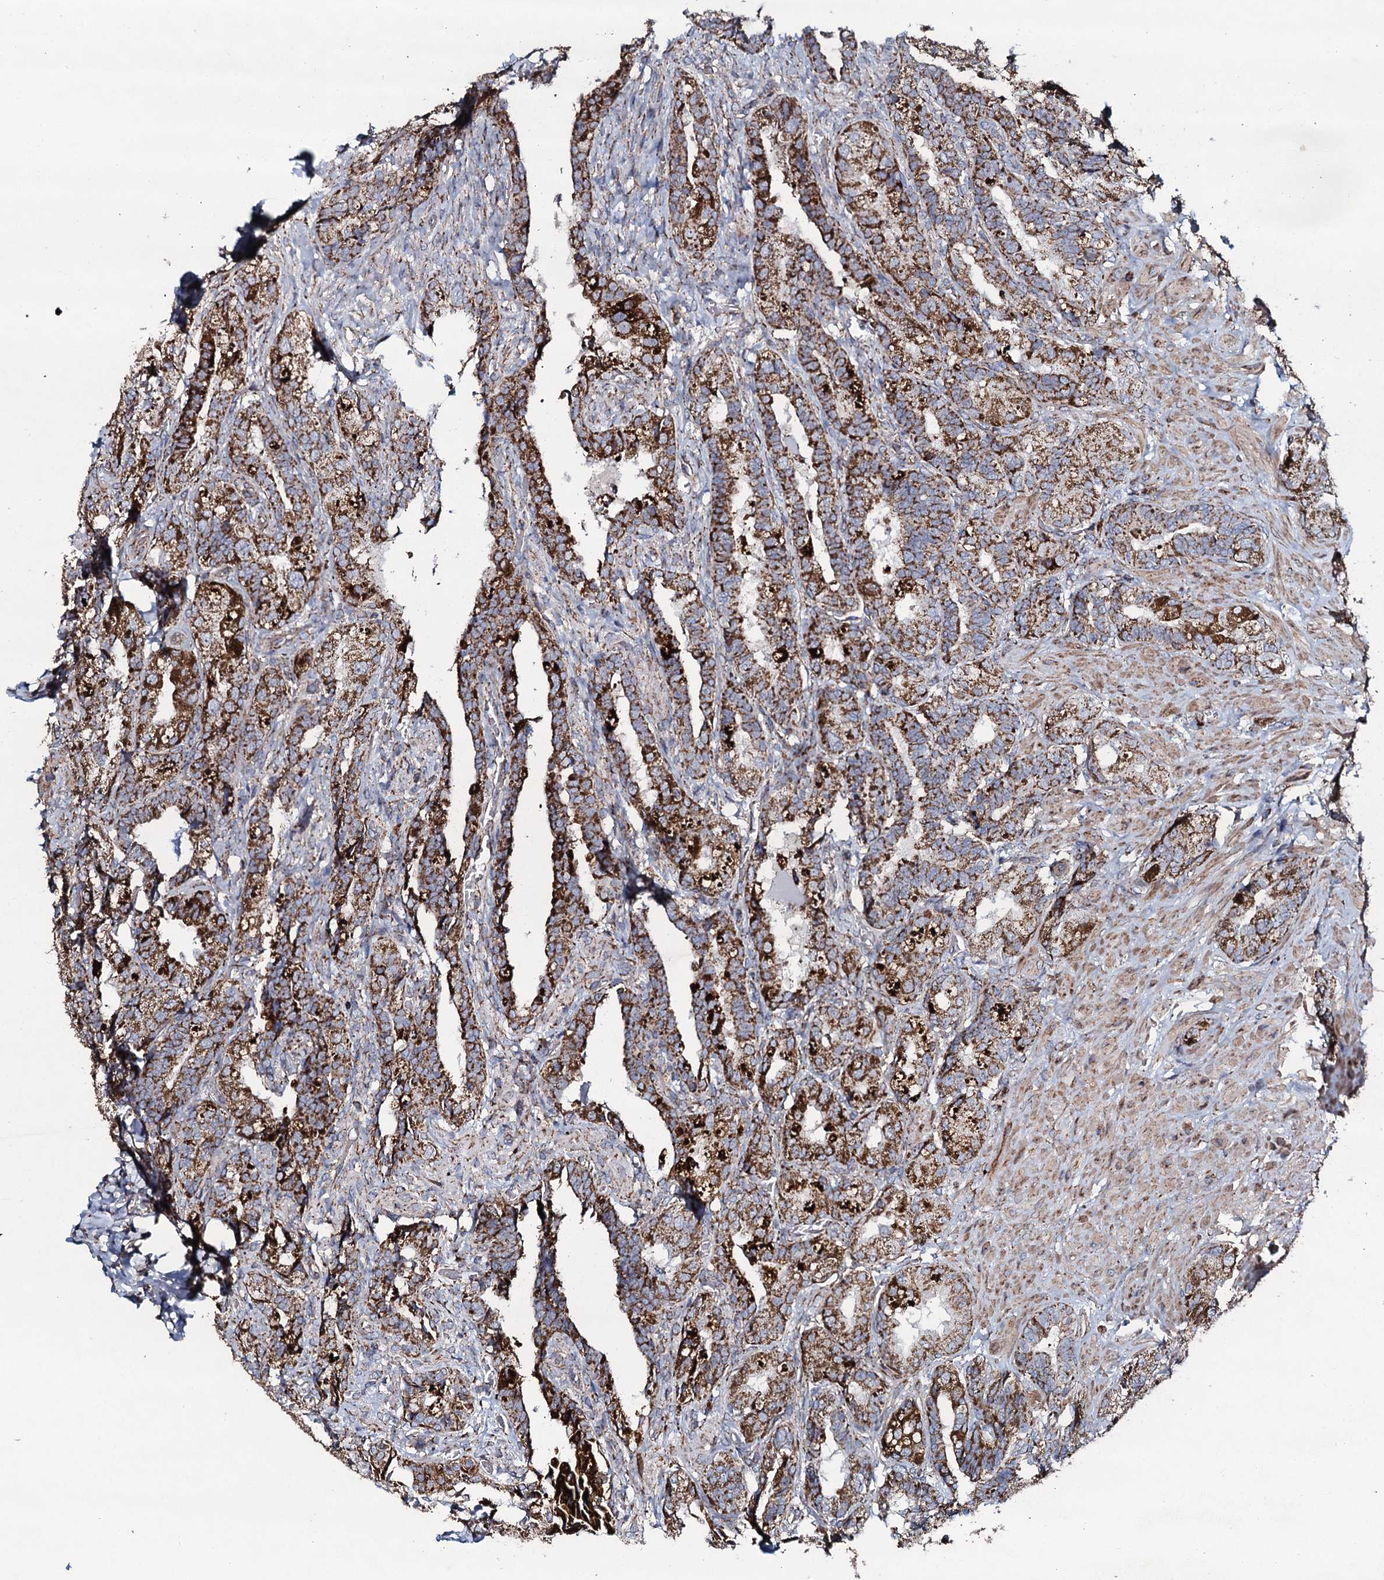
{"staining": {"intensity": "strong", "quantity": ">75%", "location": "cytoplasmic/membranous"}, "tissue": "seminal vesicle", "cell_type": "Glandular cells", "image_type": "normal", "snomed": [{"axis": "morphology", "description": "Normal tissue, NOS"}, {"axis": "topography", "description": "Prostate and seminal vesicle, NOS"}, {"axis": "topography", "description": "Prostate"}, {"axis": "topography", "description": "Seminal veicle"}], "caption": "Immunohistochemical staining of unremarkable human seminal vesicle exhibits strong cytoplasmic/membranous protein expression in about >75% of glandular cells. The staining is performed using DAB brown chromogen to label protein expression. The nuclei are counter-stained blue using hematoxylin.", "gene": "EVC2", "patient": {"sex": "male", "age": 67}}